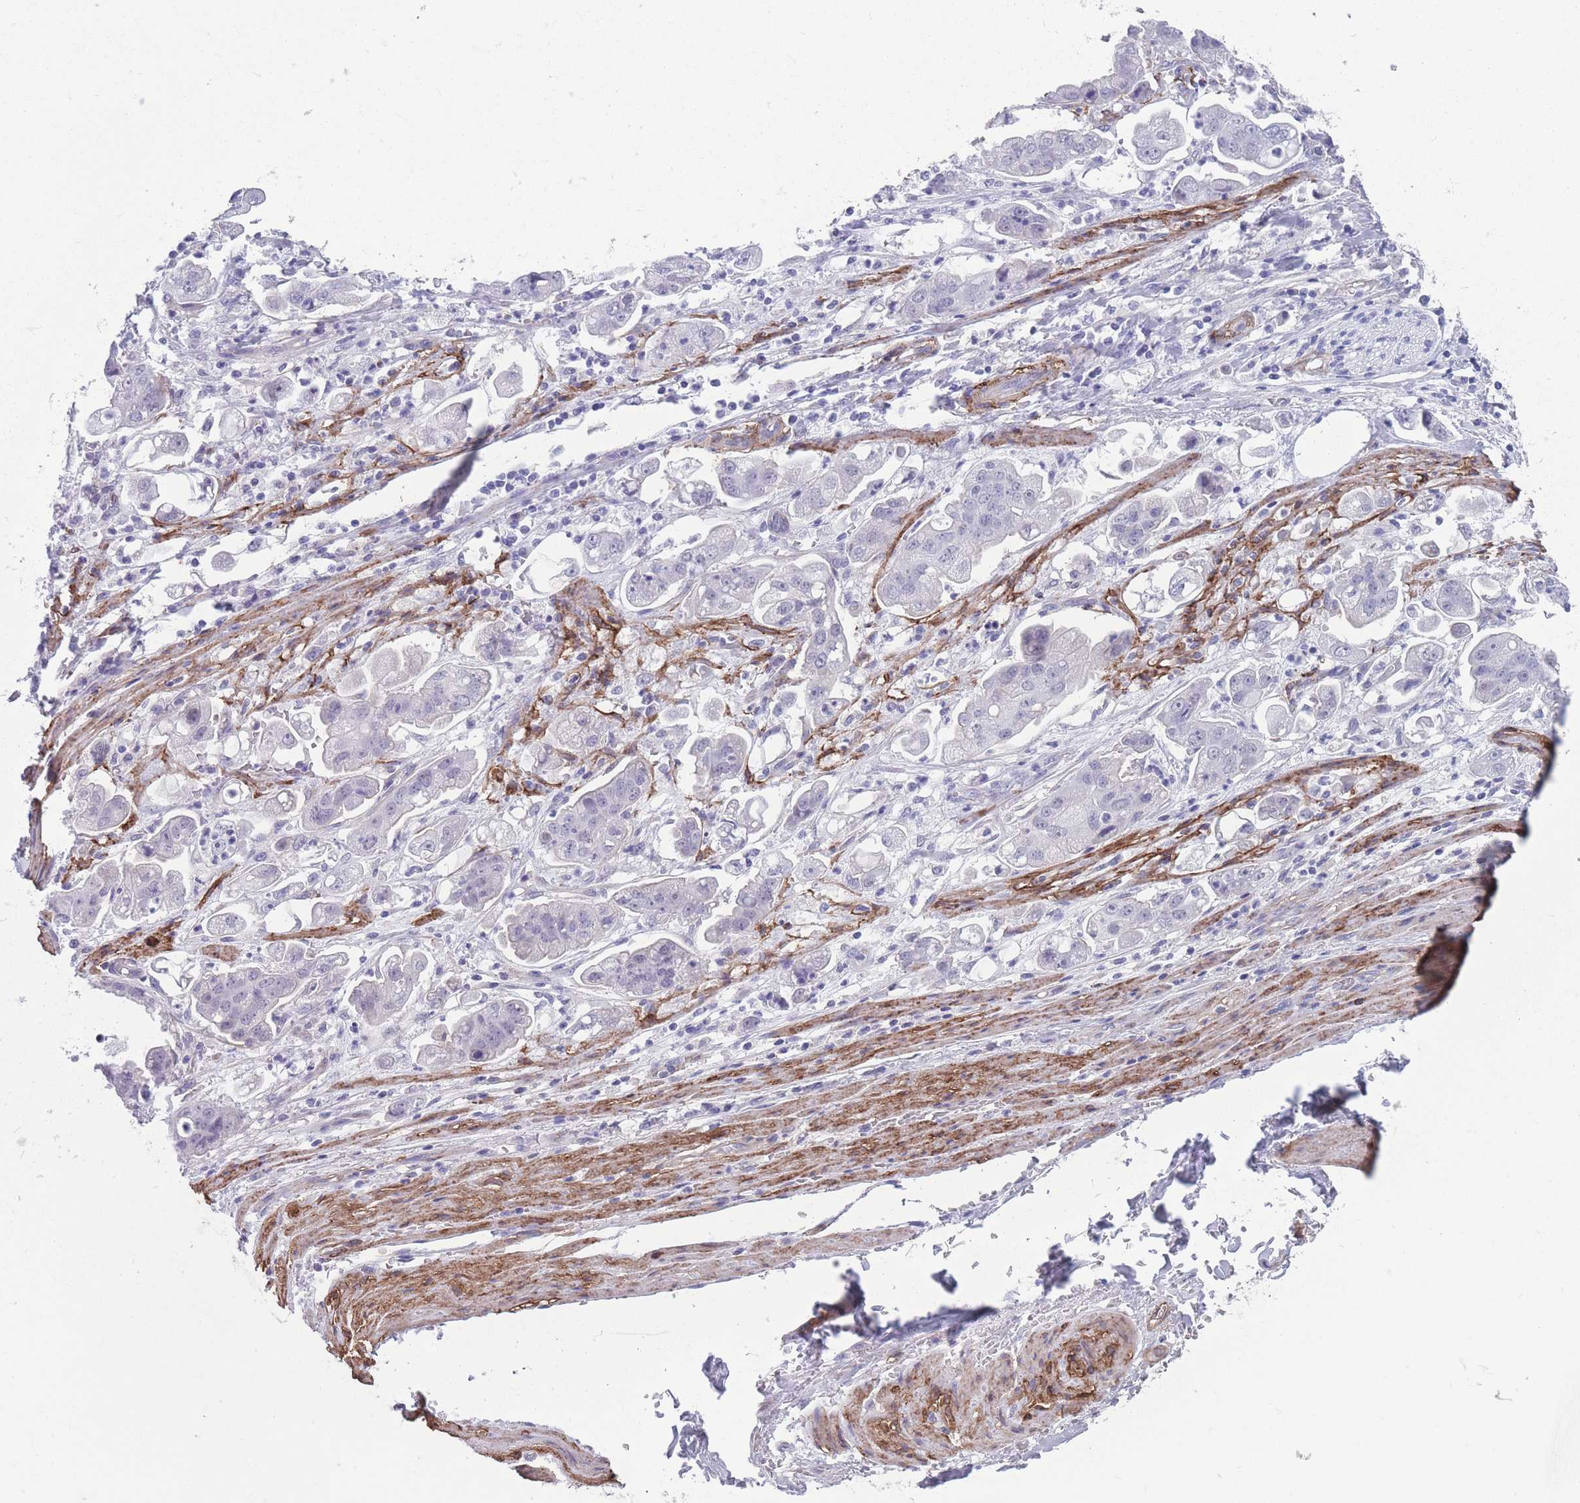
{"staining": {"intensity": "negative", "quantity": "none", "location": "none"}, "tissue": "stomach cancer", "cell_type": "Tumor cells", "image_type": "cancer", "snomed": [{"axis": "morphology", "description": "Adenocarcinoma, NOS"}, {"axis": "topography", "description": "Stomach"}], "caption": "This is a image of IHC staining of stomach cancer, which shows no expression in tumor cells.", "gene": "DPYD", "patient": {"sex": "male", "age": 62}}